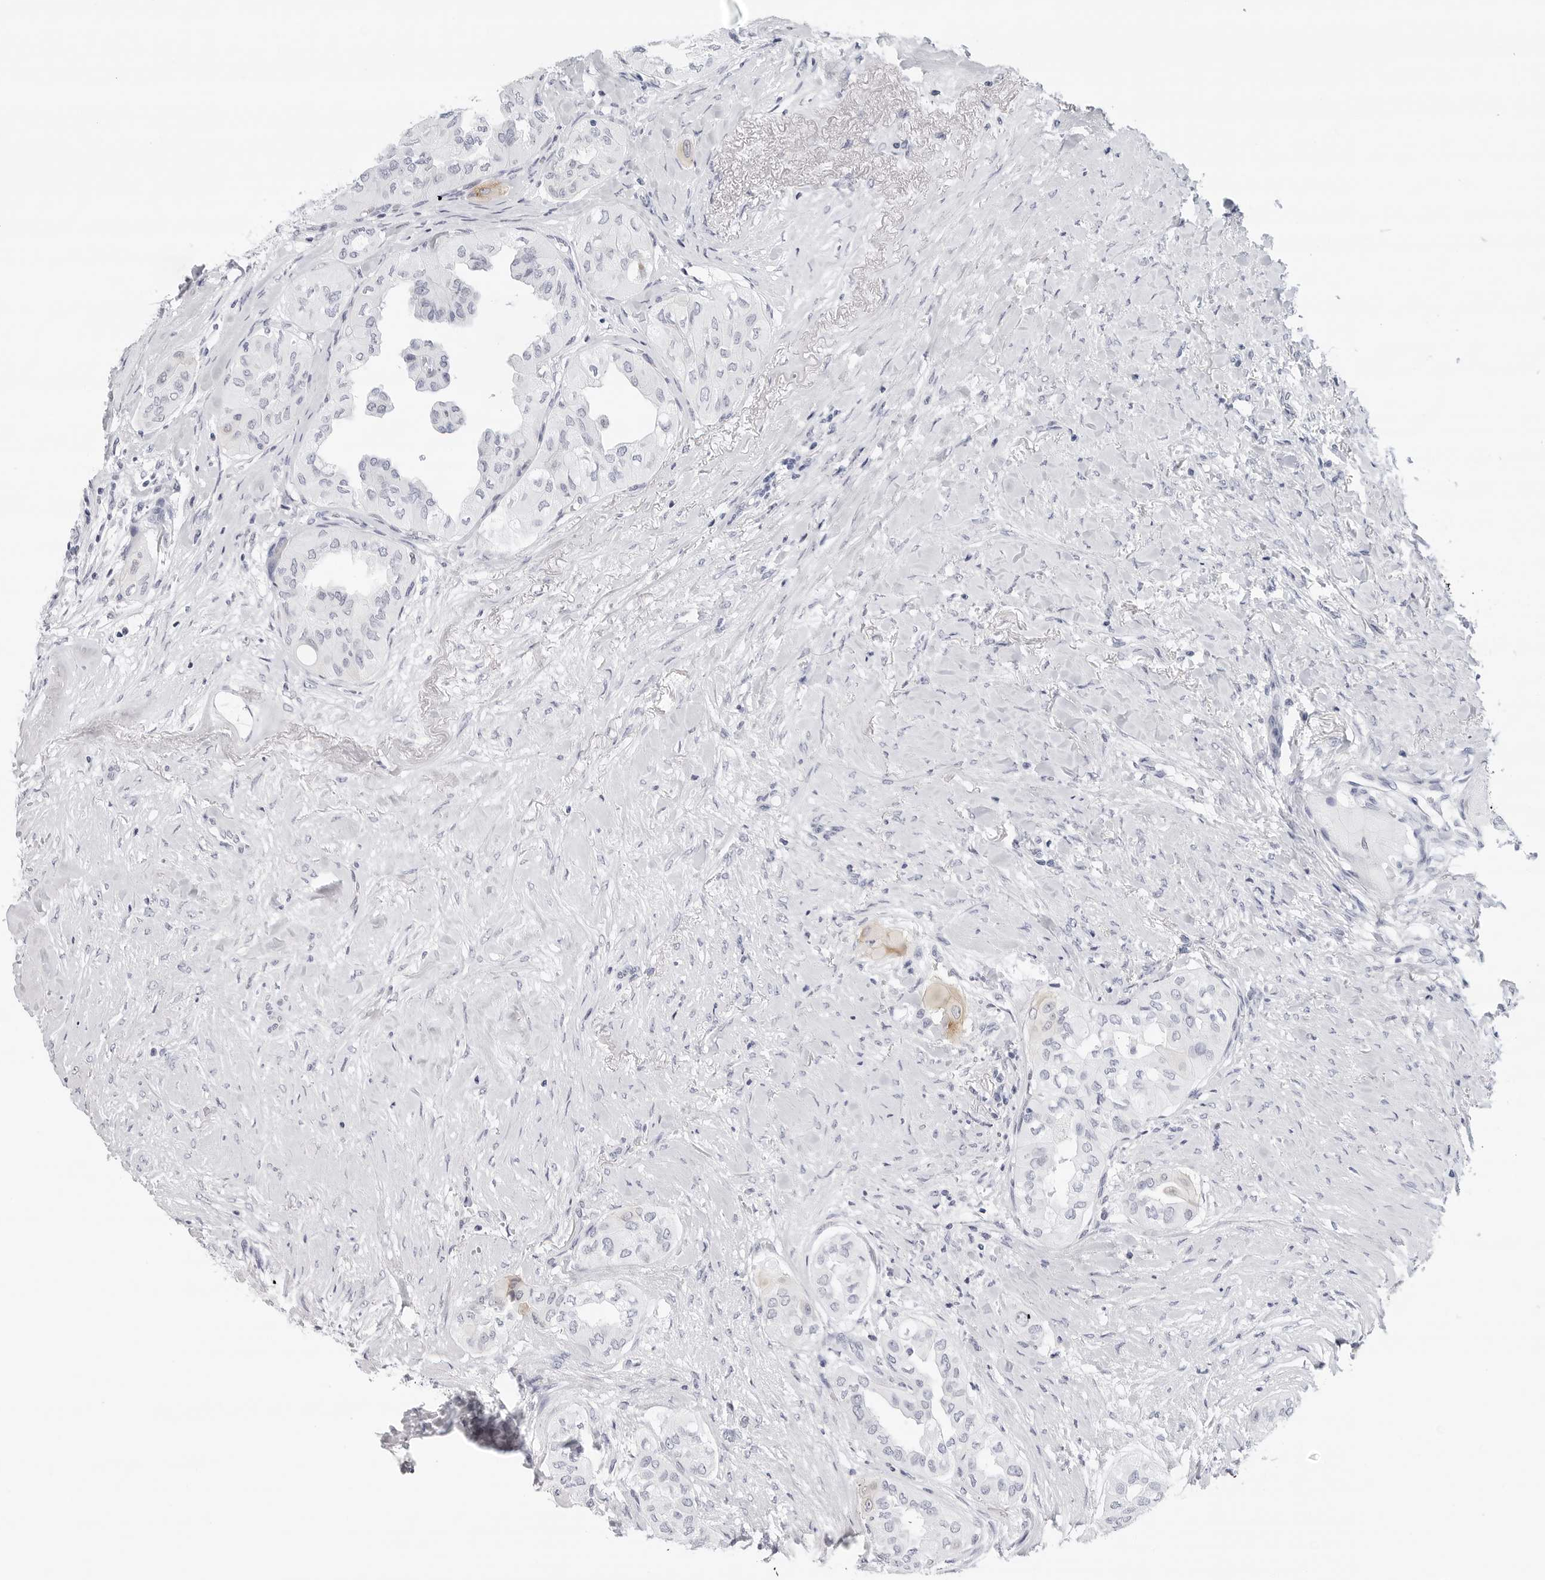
{"staining": {"intensity": "weak", "quantity": "<25%", "location": "cytoplasmic/membranous"}, "tissue": "thyroid cancer", "cell_type": "Tumor cells", "image_type": "cancer", "snomed": [{"axis": "morphology", "description": "Papillary adenocarcinoma, NOS"}, {"axis": "topography", "description": "Thyroid gland"}], "caption": "This is an immunohistochemistry histopathology image of human thyroid cancer. There is no staining in tumor cells.", "gene": "SLC19A1", "patient": {"sex": "female", "age": 59}}